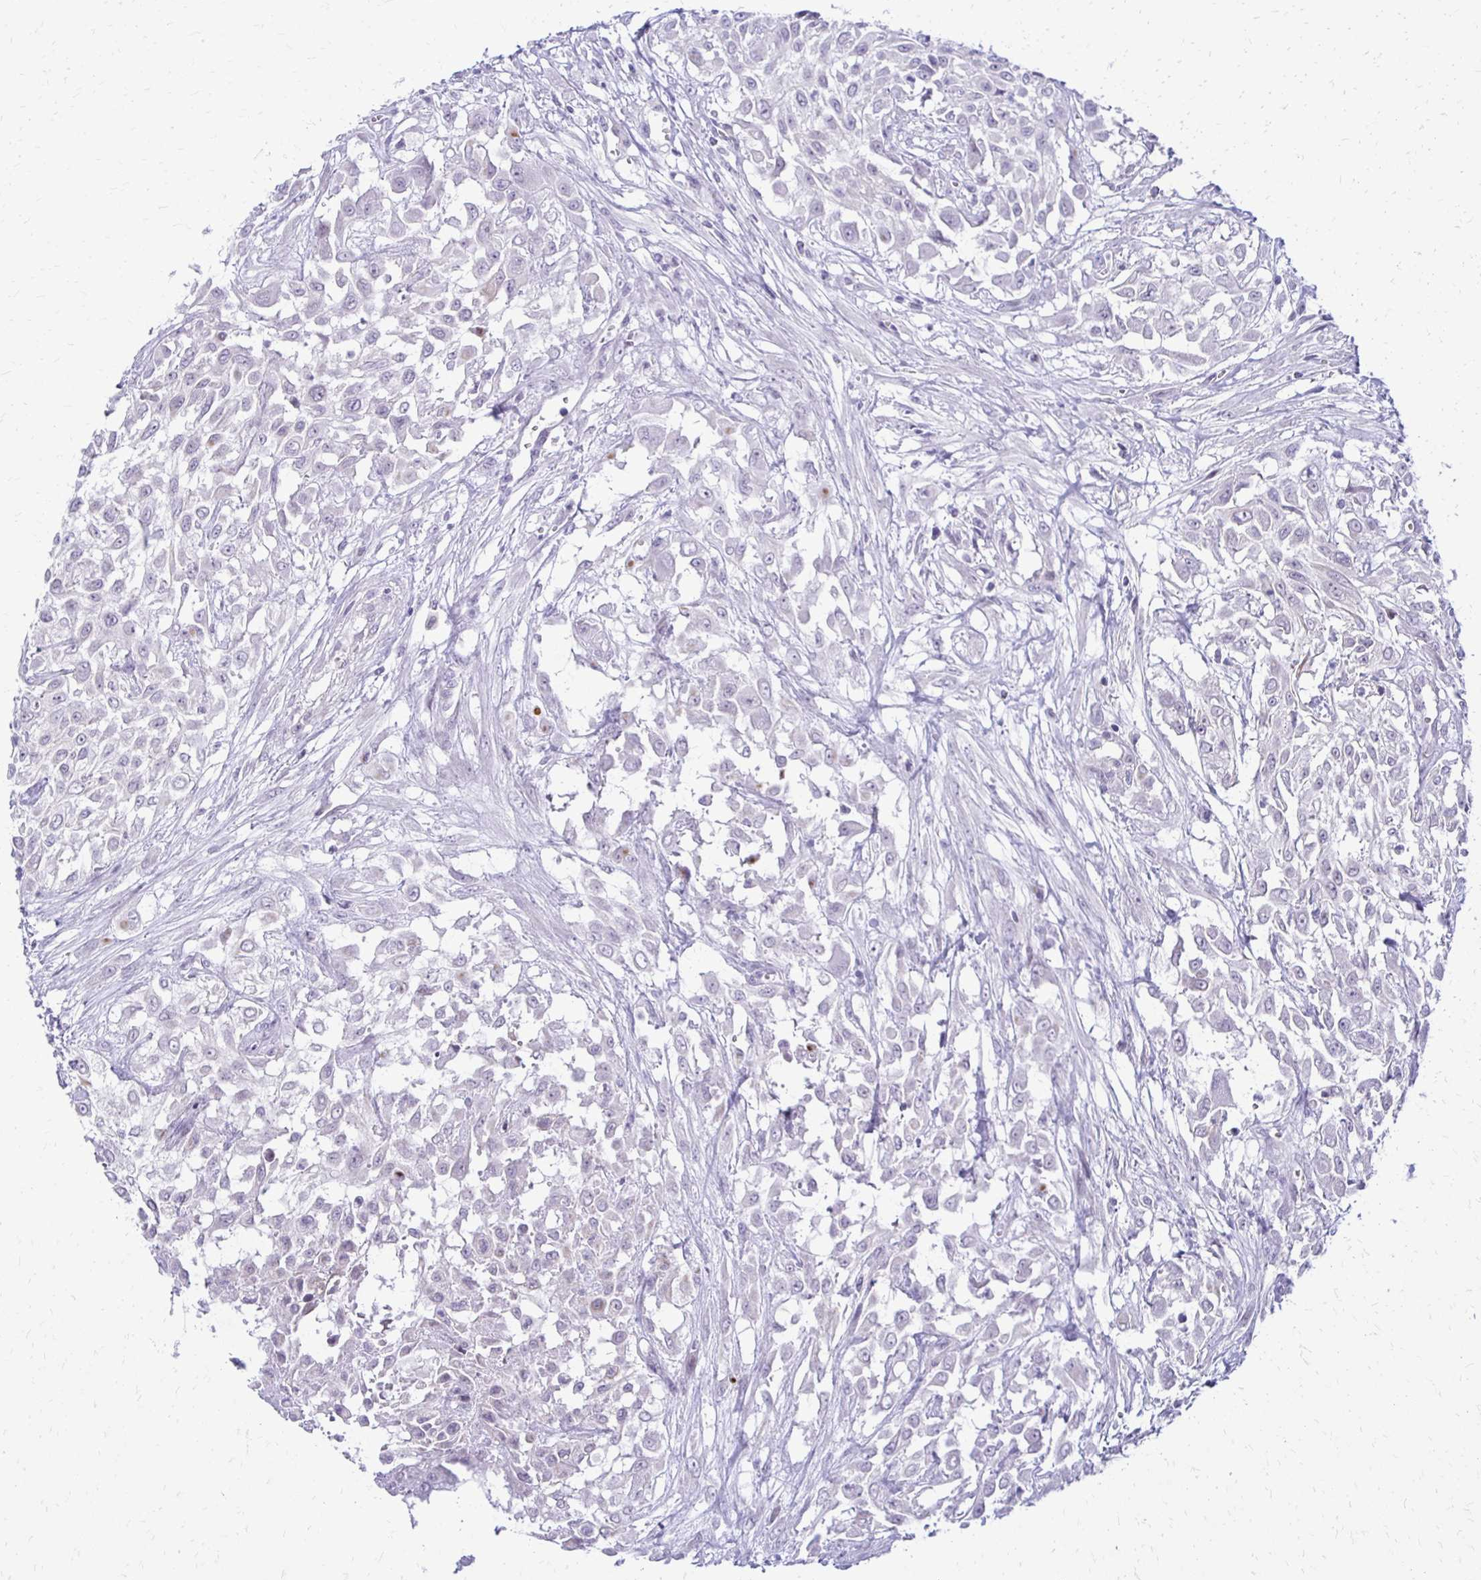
{"staining": {"intensity": "negative", "quantity": "none", "location": "none"}, "tissue": "urothelial cancer", "cell_type": "Tumor cells", "image_type": "cancer", "snomed": [{"axis": "morphology", "description": "Urothelial carcinoma, High grade"}, {"axis": "topography", "description": "Urinary bladder"}], "caption": "Urothelial cancer was stained to show a protein in brown. There is no significant expression in tumor cells. (DAB immunohistochemistry (IHC), high magnification).", "gene": "EPYC", "patient": {"sex": "male", "age": 57}}